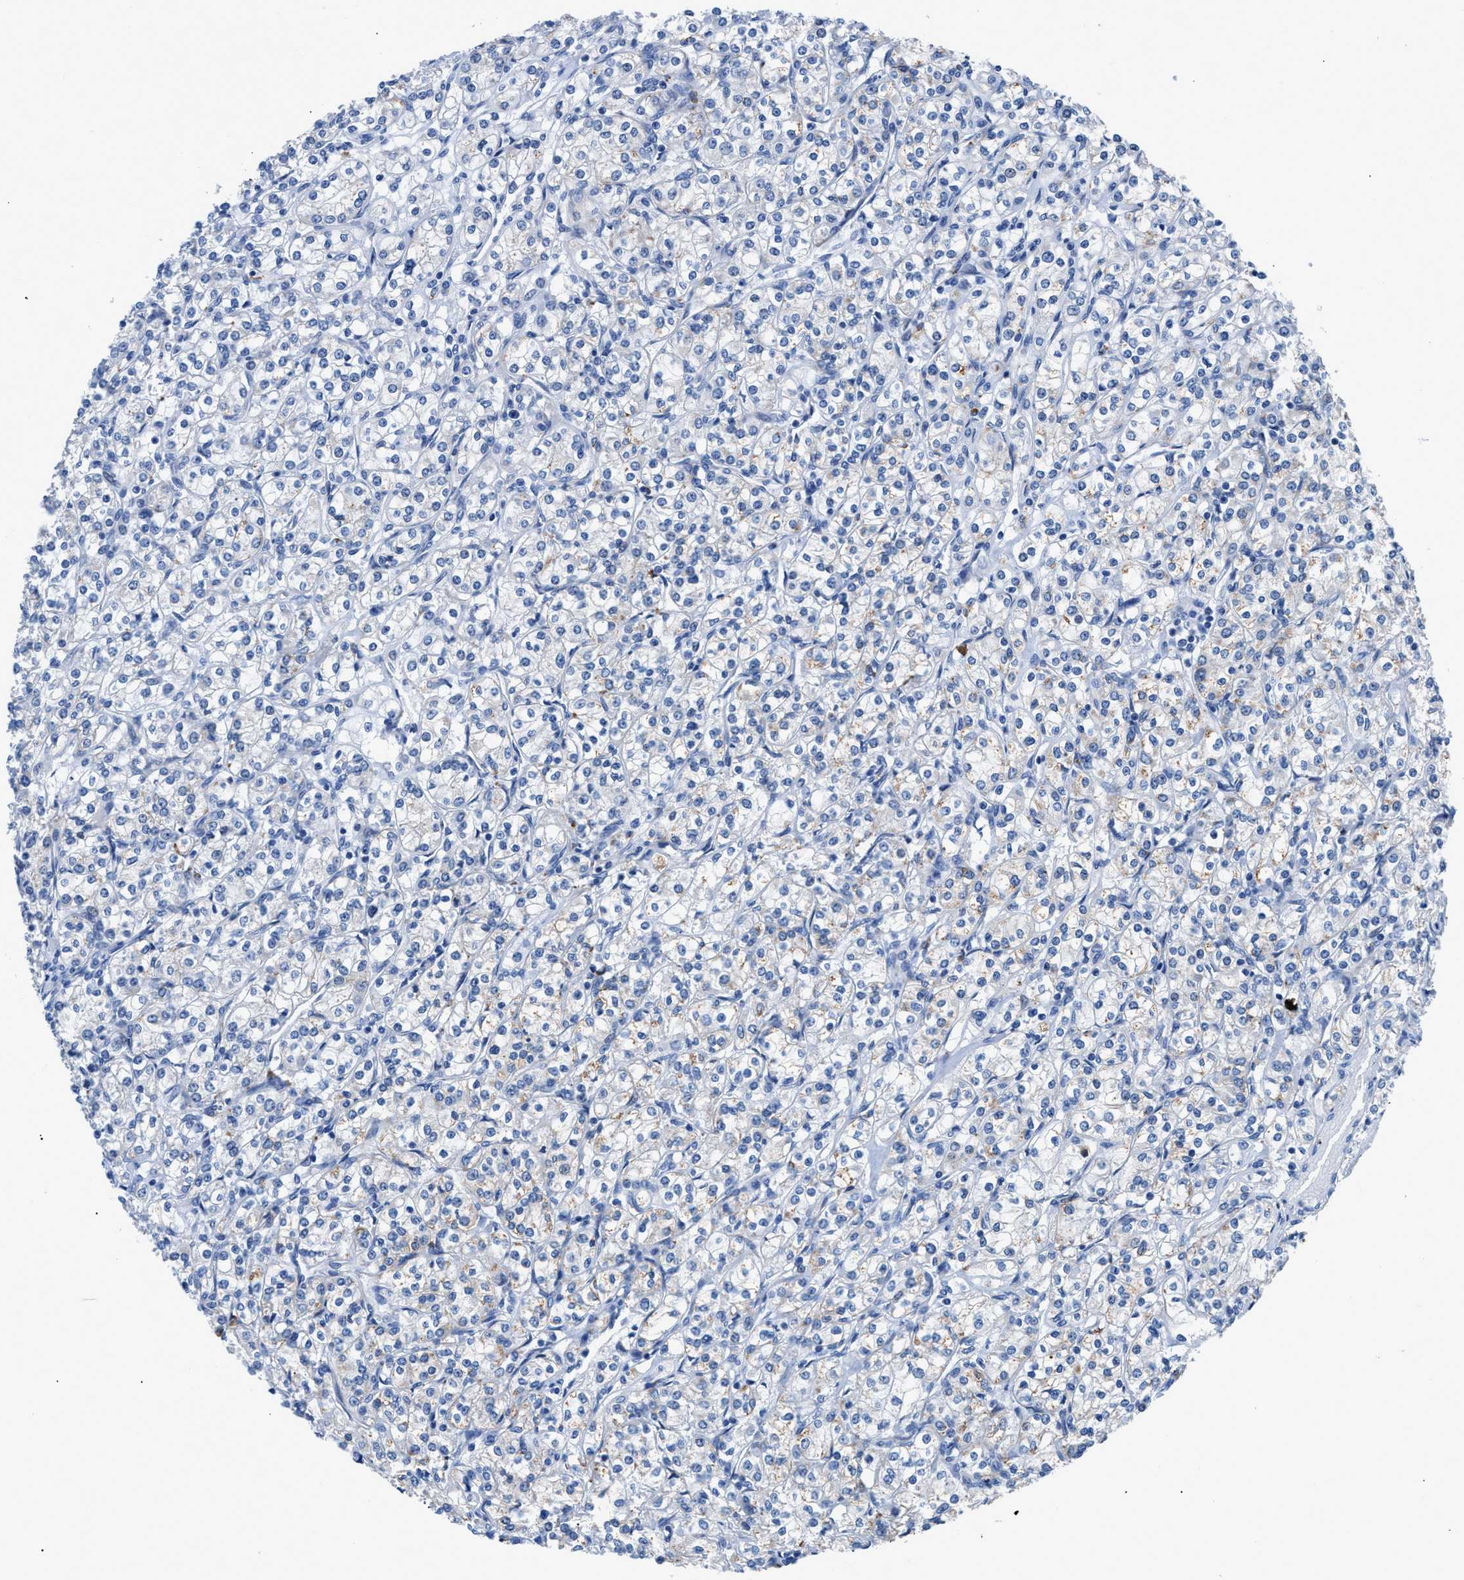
{"staining": {"intensity": "negative", "quantity": "none", "location": "none"}, "tissue": "renal cancer", "cell_type": "Tumor cells", "image_type": "cancer", "snomed": [{"axis": "morphology", "description": "Adenocarcinoma, NOS"}, {"axis": "topography", "description": "Kidney"}], "caption": "IHC image of neoplastic tissue: human adenocarcinoma (renal) stained with DAB shows no significant protein expression in tumor cells.", "gene": "UAP1", "patient": {"sex": "male", "age": 77}}